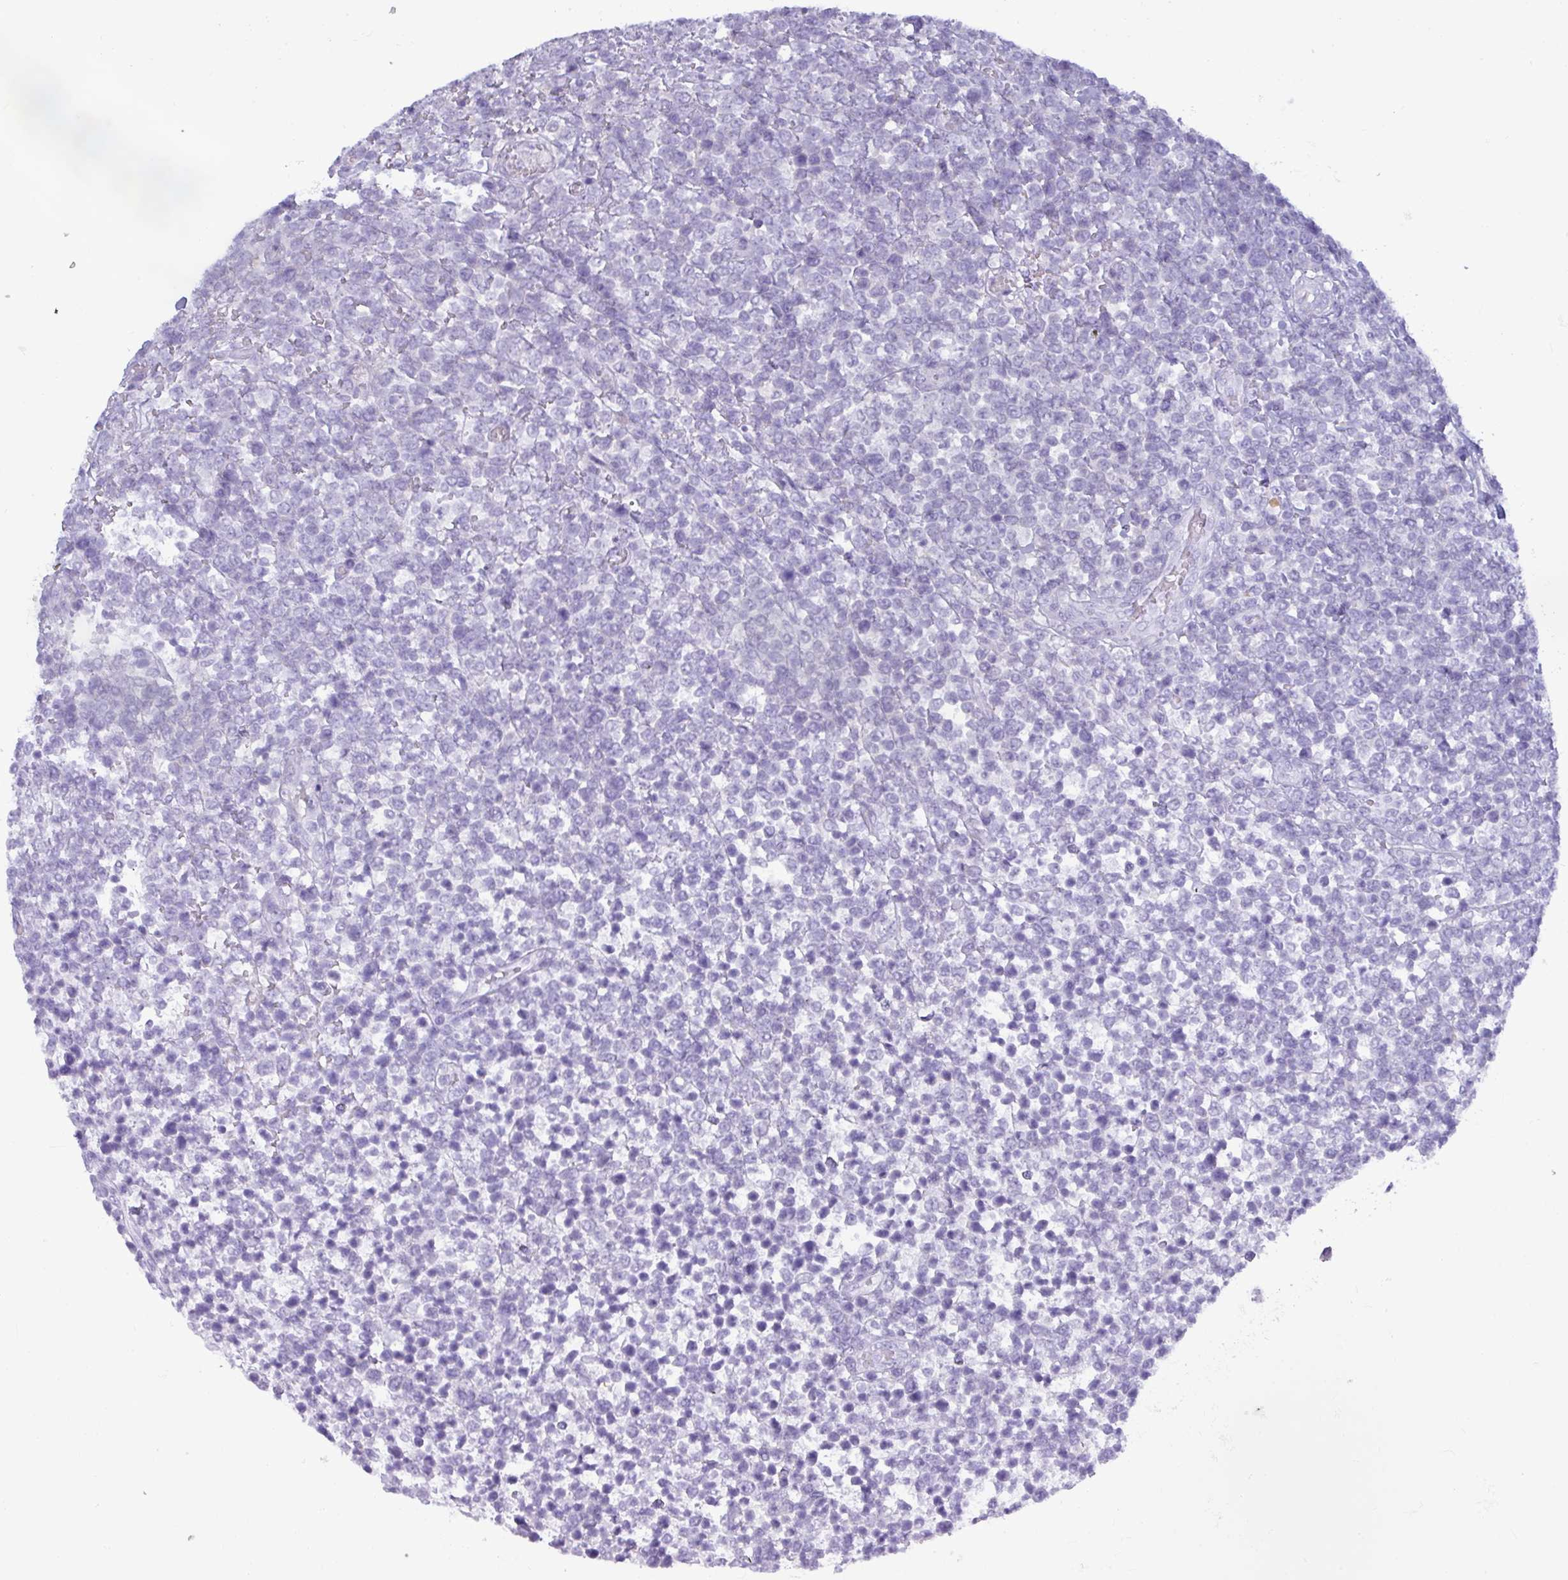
{"staining": {"intensity": "negative", "quantity": "none", "location": "none"}, "tissue": "lymphoma", "cell_type": "Tumor cells", "image_type": "cancer", "snomed": [{"axis": "morphology", "description": "Malignant lymphoma, non-Hodgkin's type, High grade"}, {"axis": "topography", "description": "Soft tissue"}], "caption": "This histopathology image is of lymphoma stained with IHC to label a protein in brown with the nuclei are counter-stained blue. There is no expression in tumor cells. (DAB (3,3'-diaminobenzidine) immunohistochemistry (IHC) visualized using brightfield microscopy, high magnification).", "gene": "TNFSF12", "patient": {"sex": "female", "age": 56}}